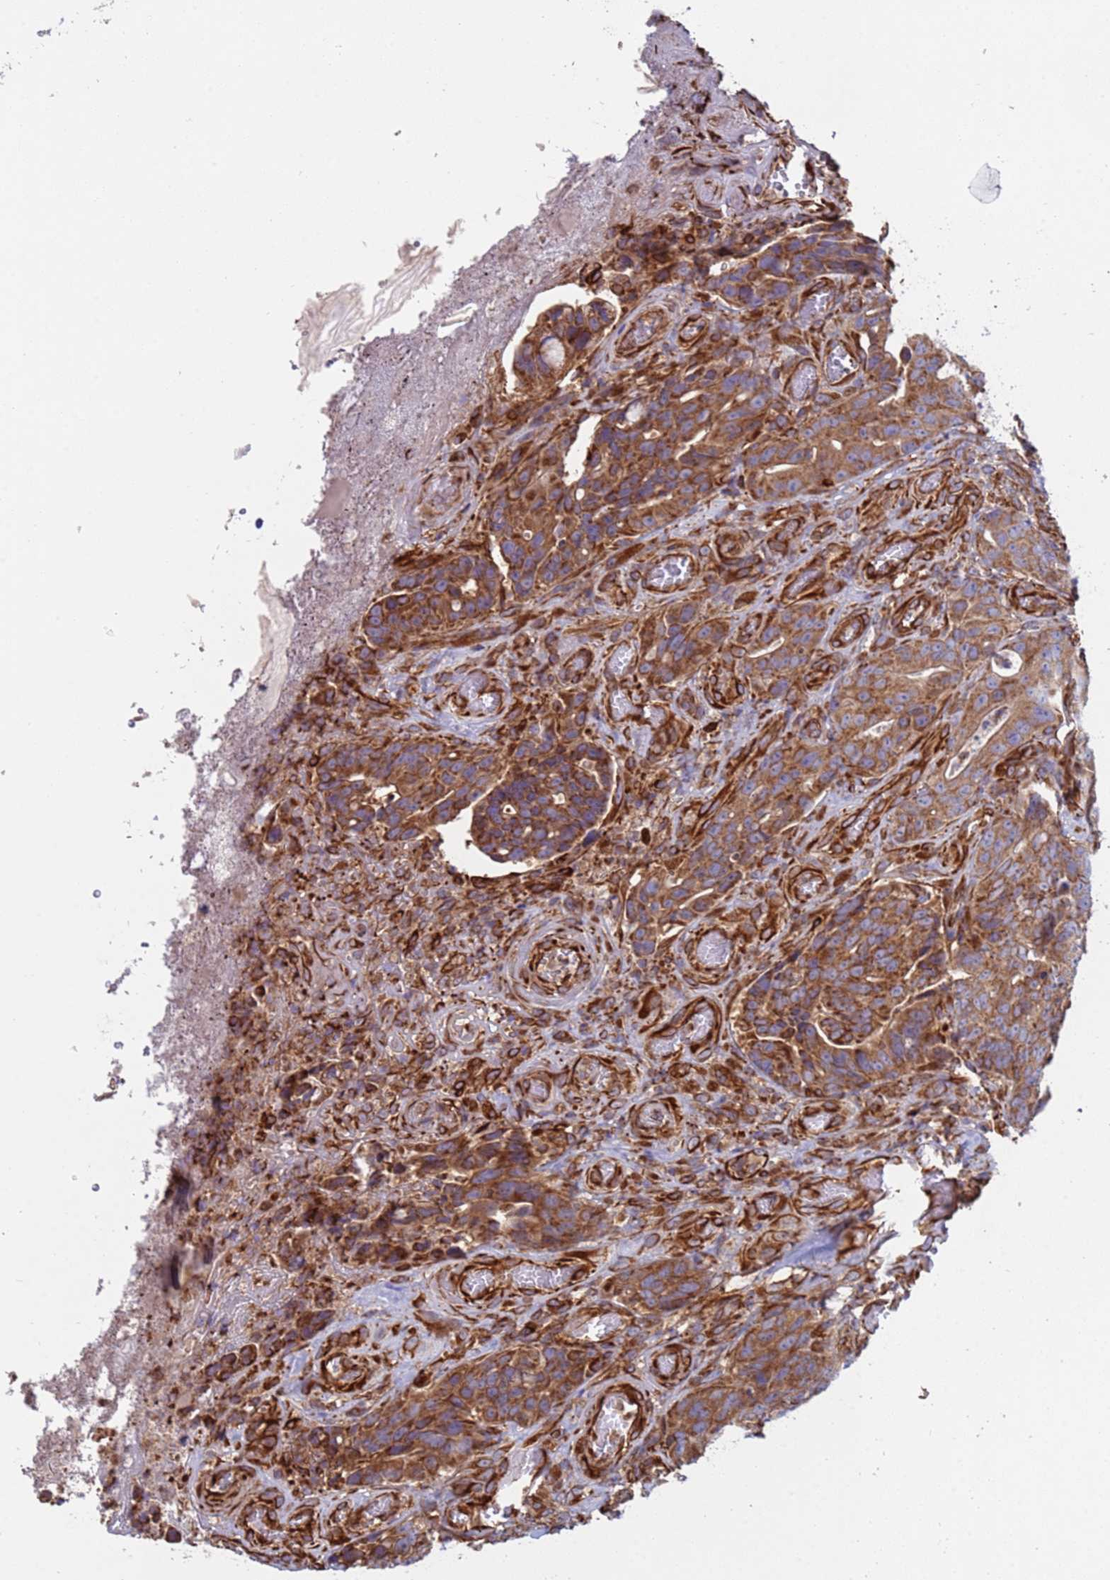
{"staining": {"intensity": "strong", "quantity": ">75%", "location": "cytoplasmic/membranous"}, "tissue": "colorectal cancer", "cell_type": "Tumor cells", "image_type": "cancer", "snomed": [{"axis": "morphology", "description": "Adenocarcinoma, NOS"}, {"axis": "topography", "description": "Colon"}], "caption": "The micrograph exhibits immunohistochemical staining of colorectal cancer. There is strong cytoplasmic/membranous staining is identified in about >75% of tumor cells.", "gene": "NUDT12", "patient": {"sex": "female", "age": 82}}